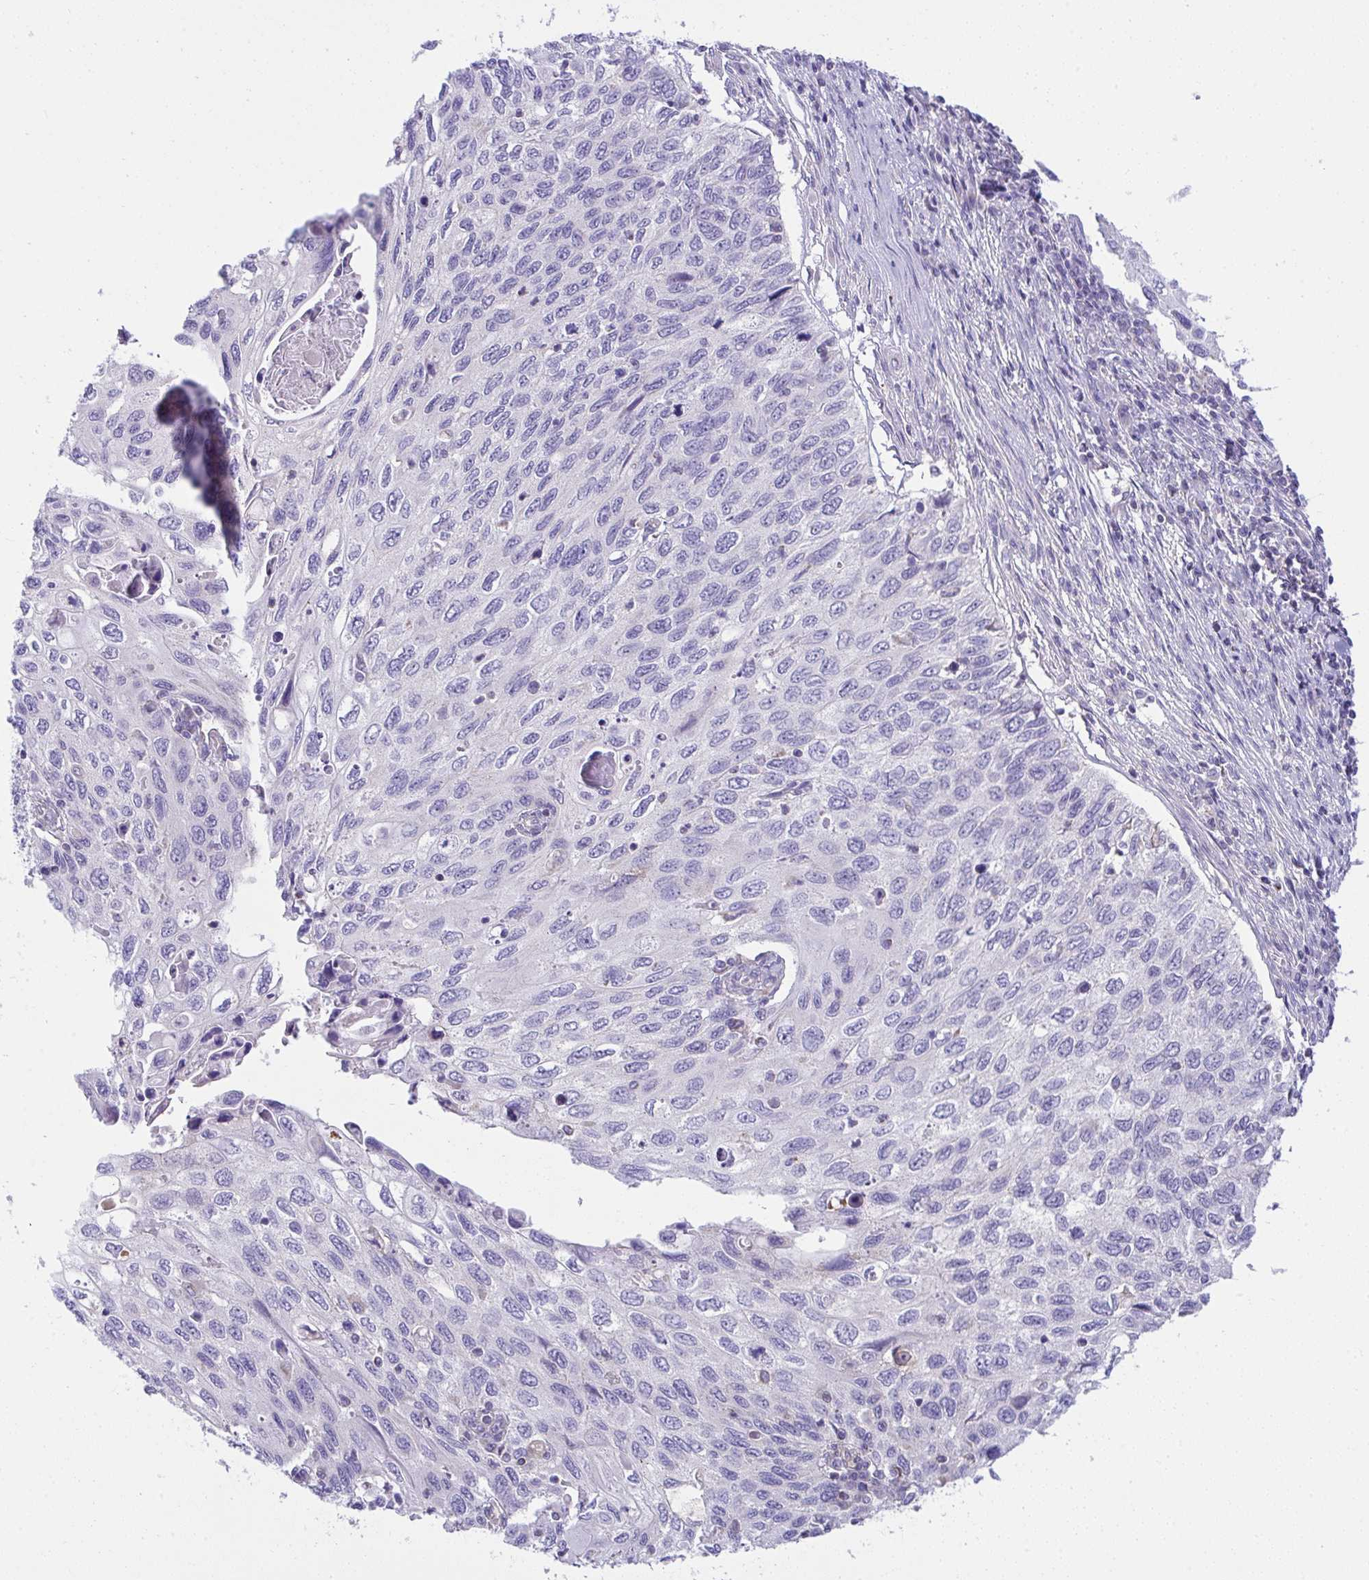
{"staining": {"intensity": "negative", "quantity": "none", "location": "none"}, "tissue": "cervical cancer", "cell_type": "Tumor cells", "image_type": "cancer", "snomed": [{"axis": "morphology", "description": "Squamous cell carcinoma, NOS"}, {"axis": "topography", "description": "Cervix"}], "caption": "Immunohistochemistry photomicrograph of cervical squamous cell carcinoma stained for a protein (brown), which exhibits no expression in tumor cells.", "gene": "PLA2G12B", "patient": {"sex": "female", "age": 70}}